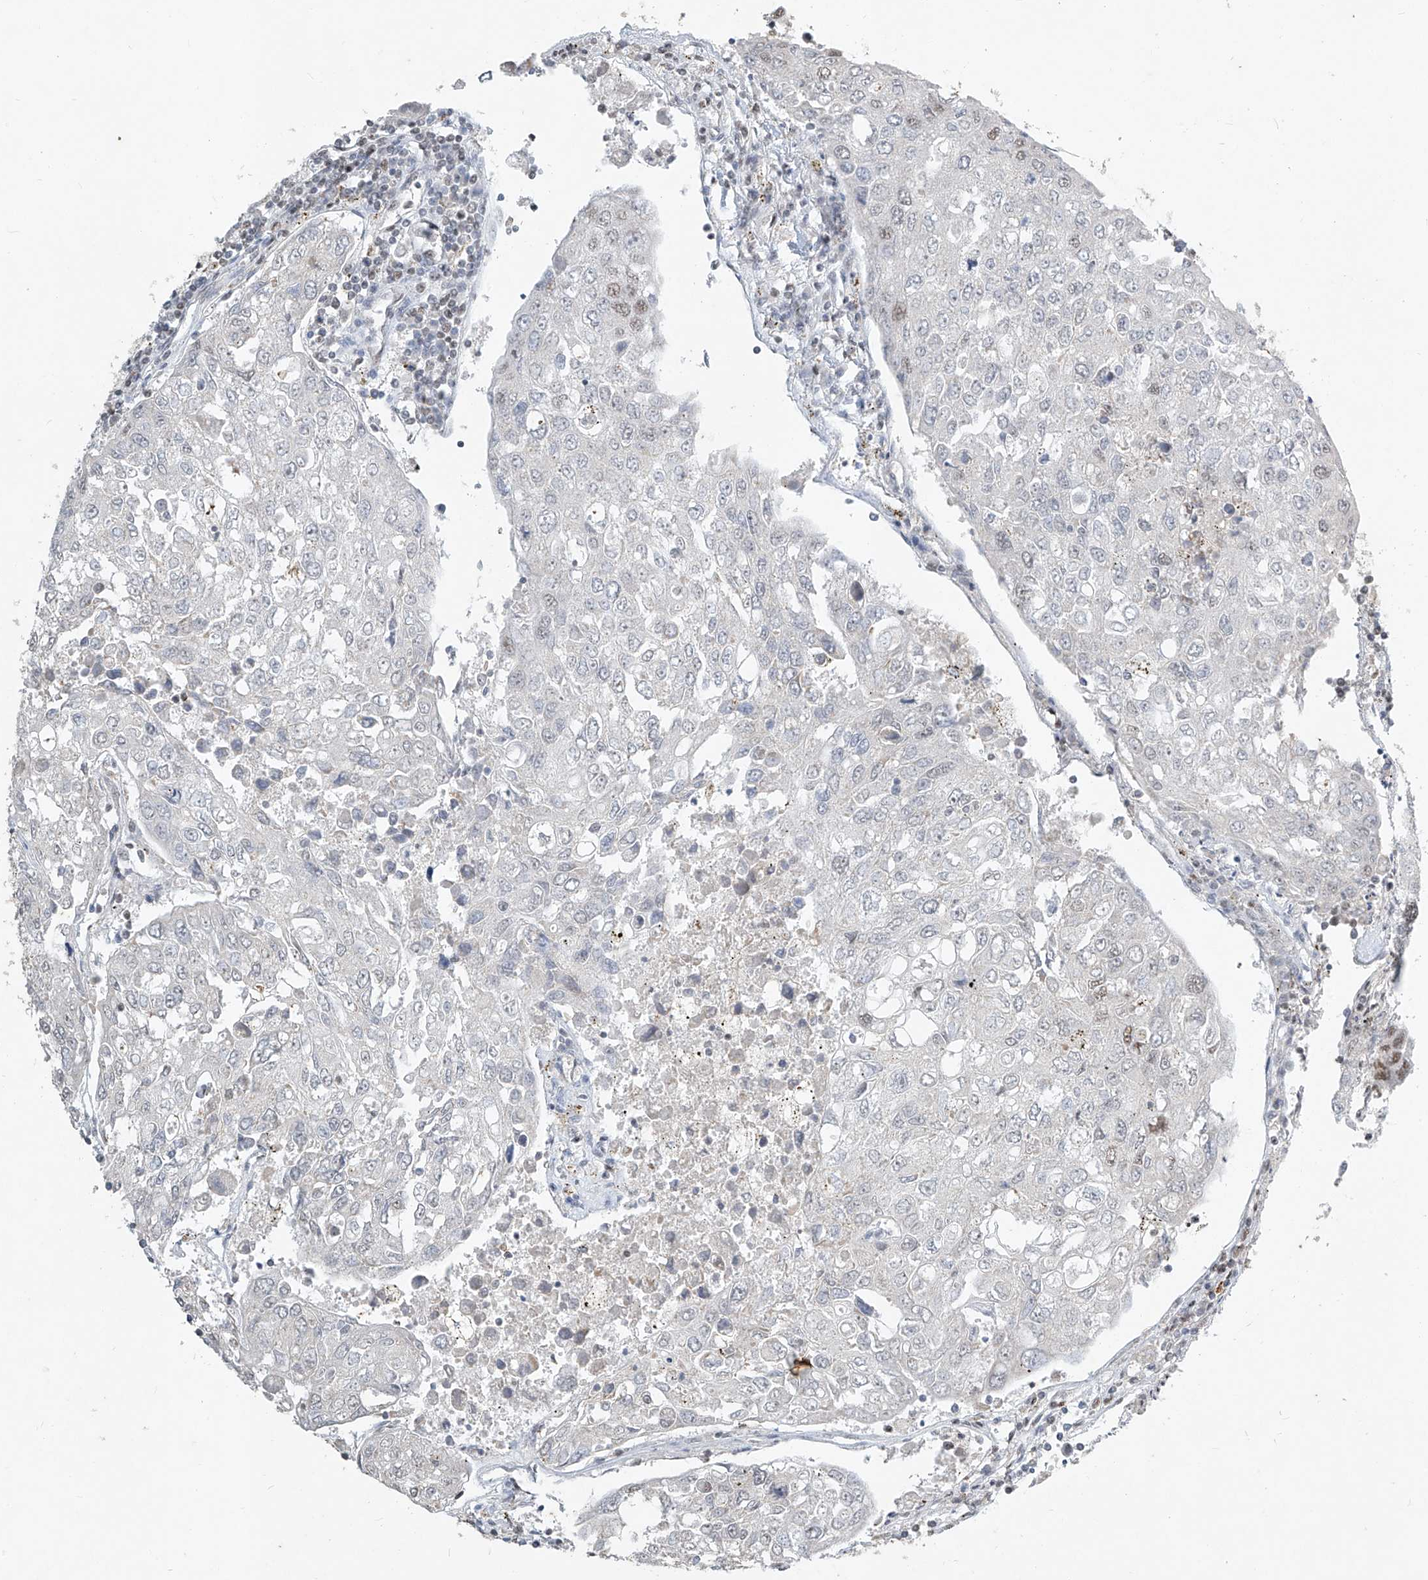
{"staining": {"intensity": "moderate", "quantity": "<25%", "location": "nuclear"}, "tissue": "urothelial cancer", "cell_type": "Tumor cells", "image_type": "cancer", "snomed": [{"axis": "morphology", "description": "Urothelial carcinoma, High grade"}, {"axis": "topography", "description": "Lymph node"}, {"axis": "topography", "description": "Urinary bladder"}], "caption": "An immunohistochemistry (IHC) micrograph of neoplastic tissue is shown. Protein staining in brown labels moderate nuclear positivity in high-grade urothelial carcinoma within tumor cells.", "gene": "TFEC", "patient": {"sex": "male", "age": 51}}